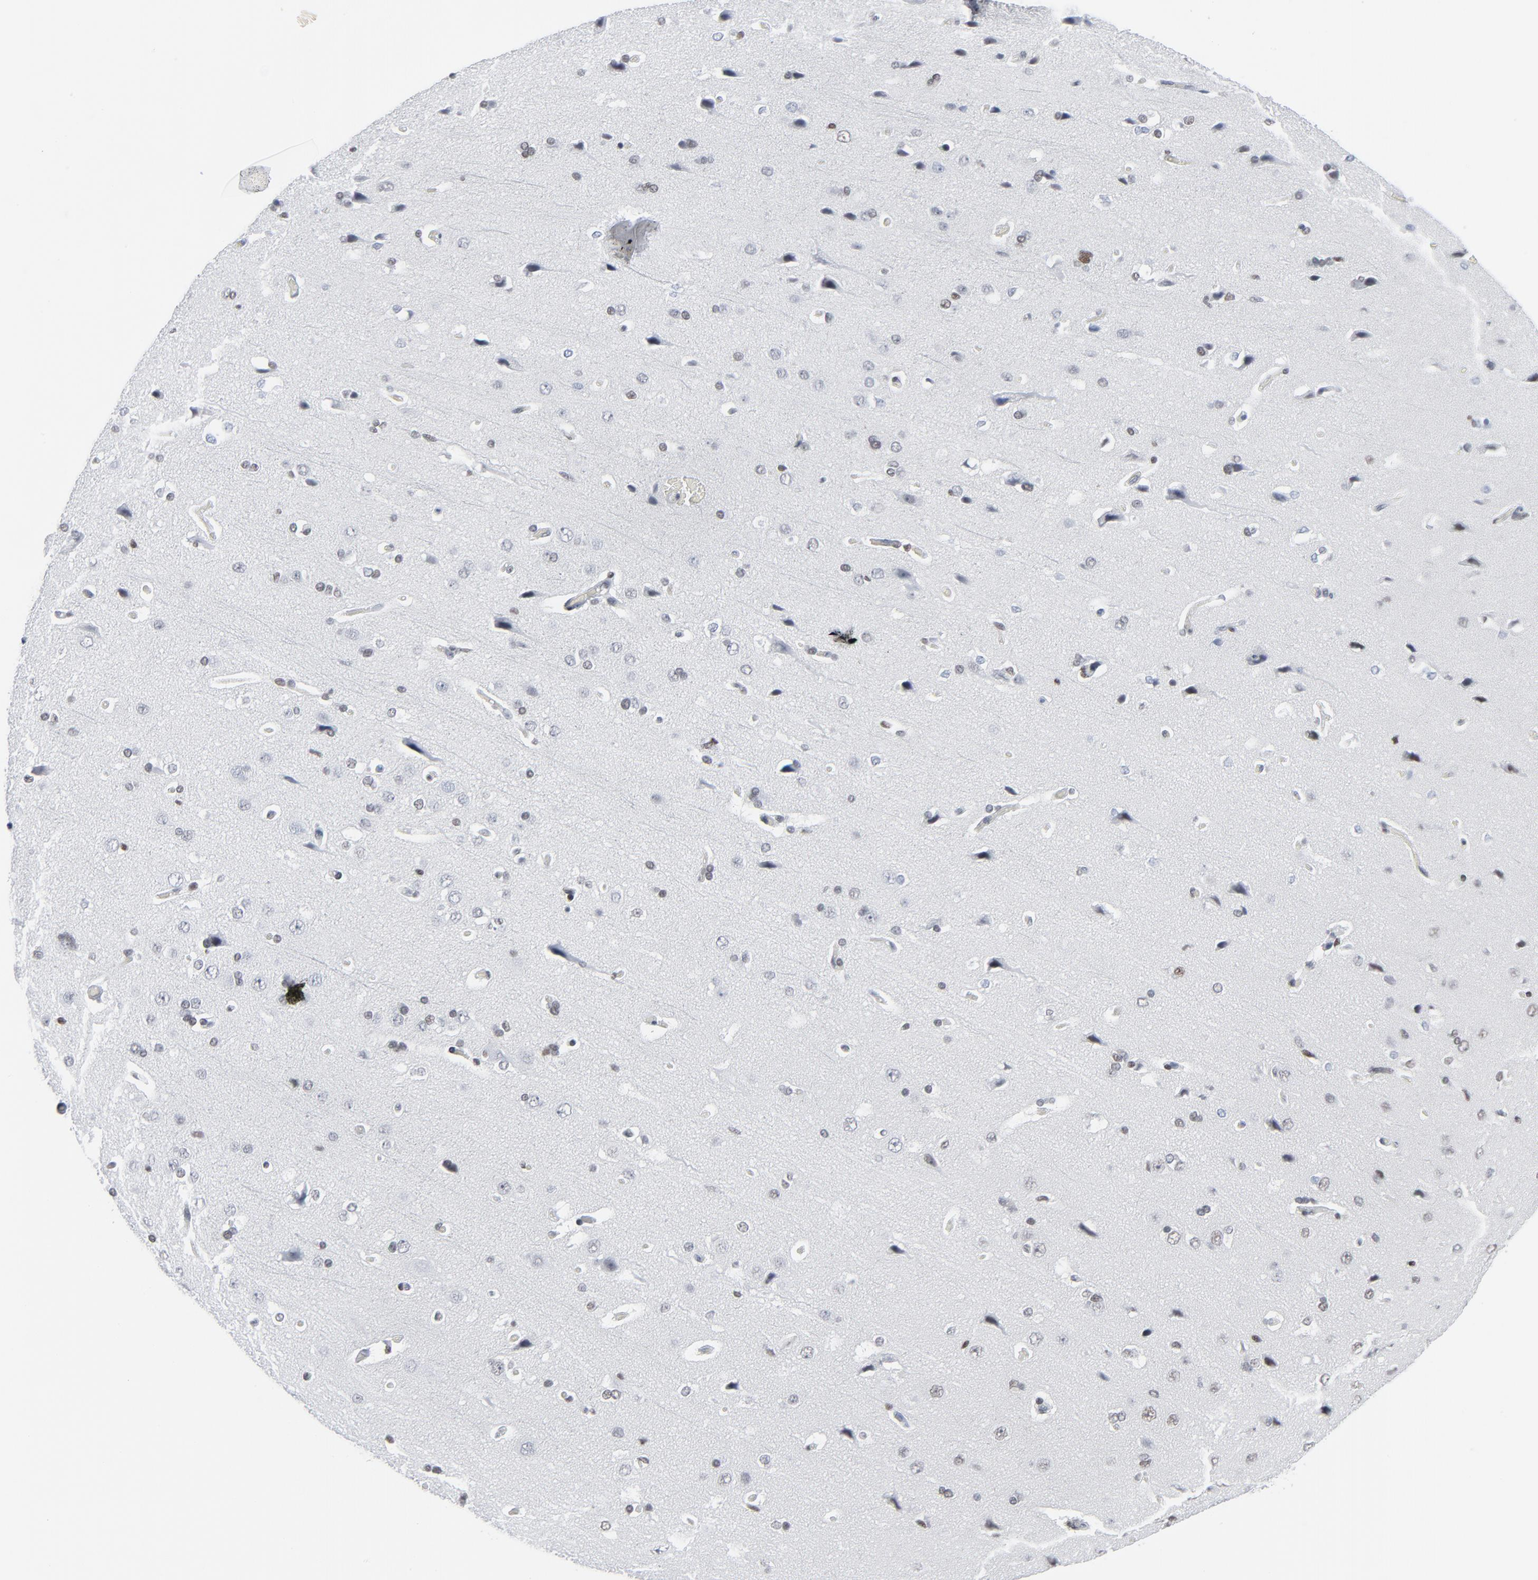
{"staining": {"intensity": "negative", "quantity": "none", "location": "none"}, "tissue": "cerebral cortex", "cell_type": "Endothelial cells", "image_type": "normal", "snomed": [{"axis": "morphology", "description": "Normal tissue, NOS"}, {"axis": "topography", "description": "Cerebral cortex"}], "caption": "Image shows no protein expression in endothelial cells of normal cerebral cortex. Brightfield microscopy of IHC stained with DAB (3,3'-diaminobenzidine) (brown) and hematoxylin (blue), captured at high magnification.", "gene": "SIRT1", "patient": {"sex": "male", "age": 62}}